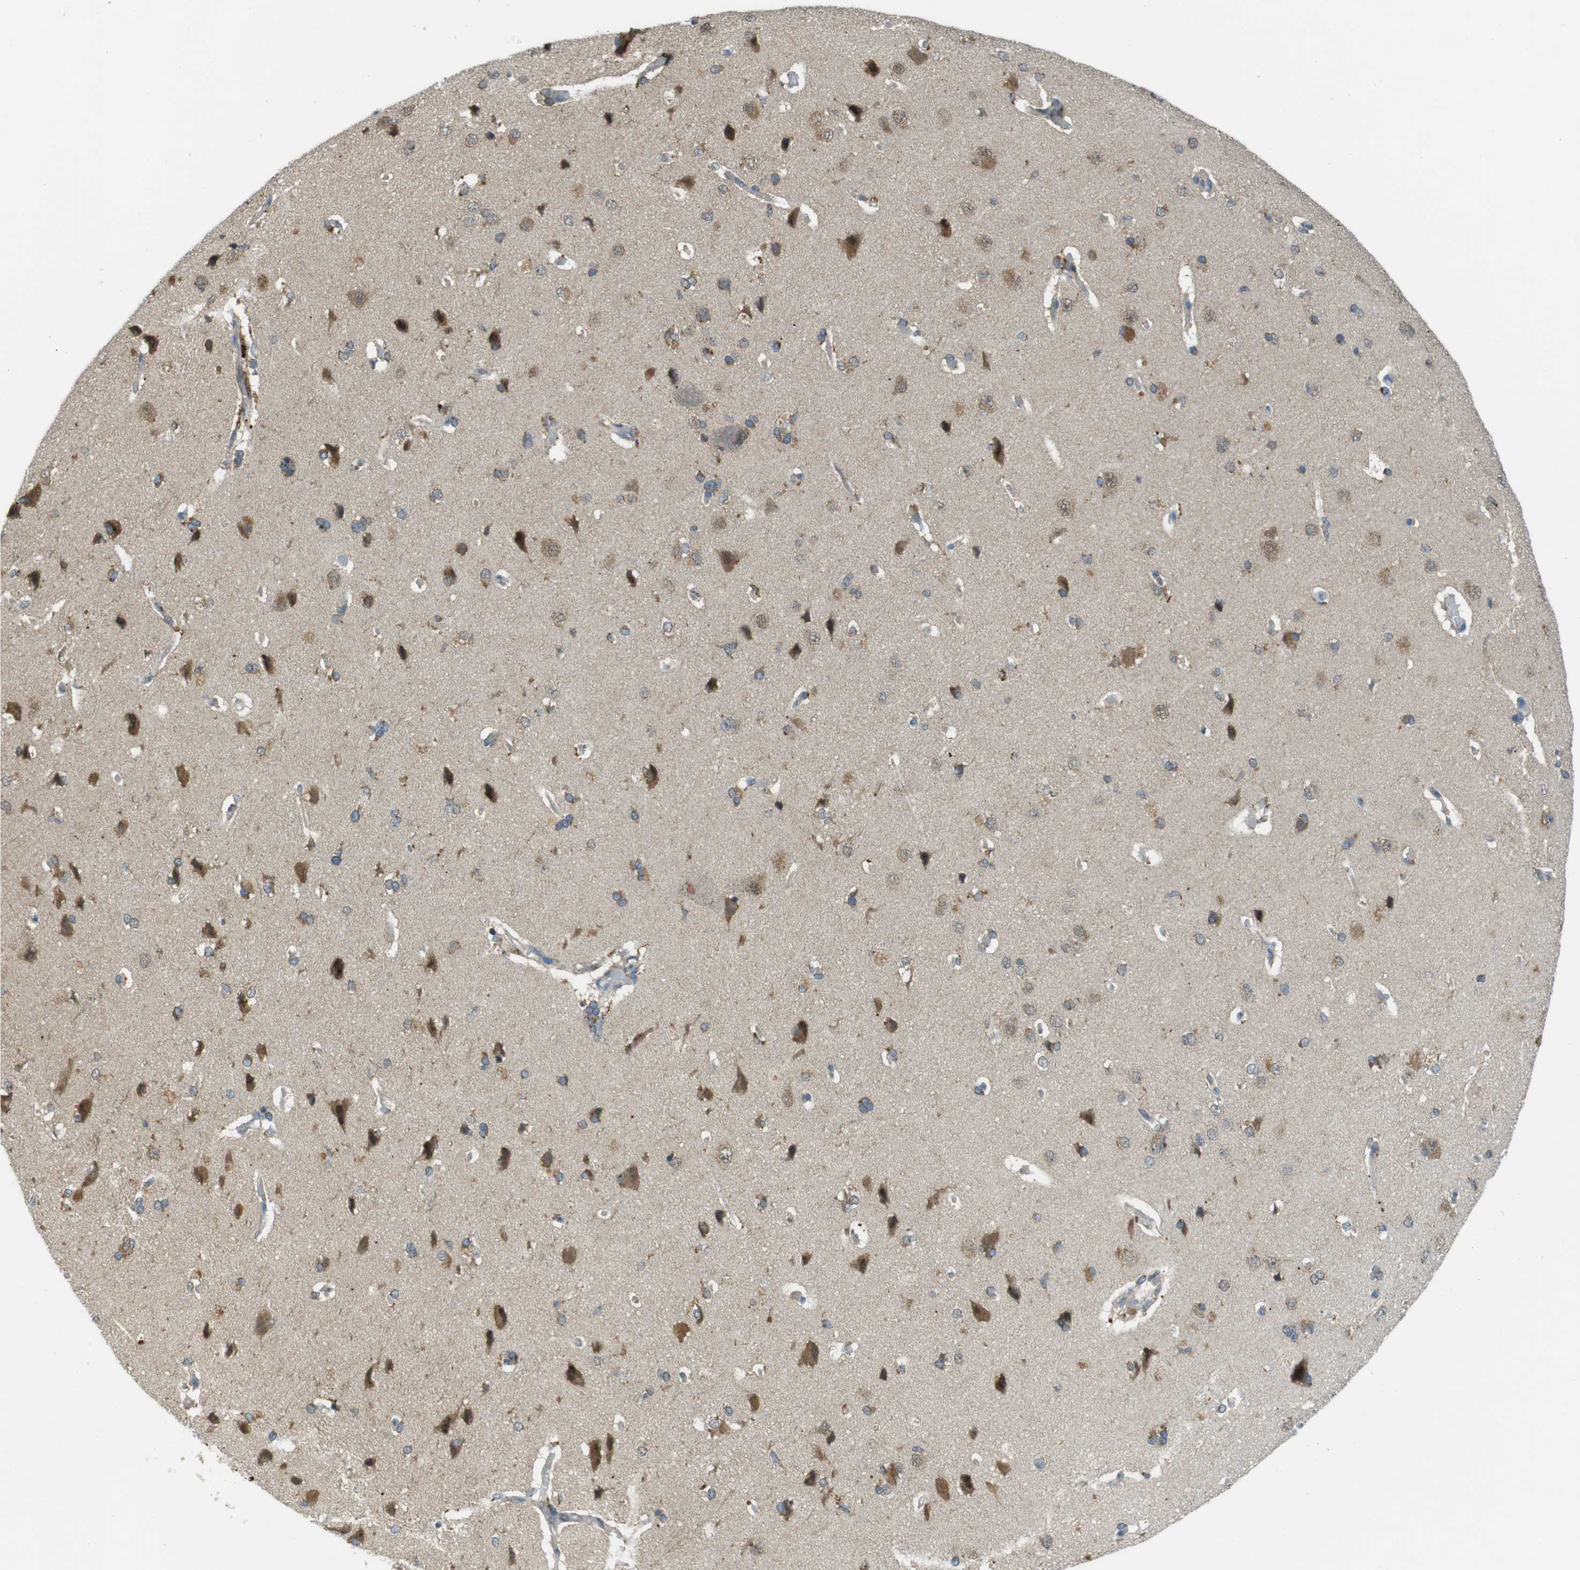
{"staining": {"intensity": "weak", "quantity": ">75%", "location": "cytoplasmic/membranous"}, "tissue": "cerebral cortex", "cell_type": "Endothelial cells", "image_type": "normal", "snomed": [{"axis": "morphology", "description": "Normal tissue, NOS"}, {"axis": "topography", "description": "Cerebral cortex"}], "caption": "Brown immunohistochemical staining in normal human cerebral cortex displays weak cytoplasmic/membranous expression in approximately >75% of endothelial cells.", "gene": "BRI3BP", "patient": {"sex": "male", "age": 62}}